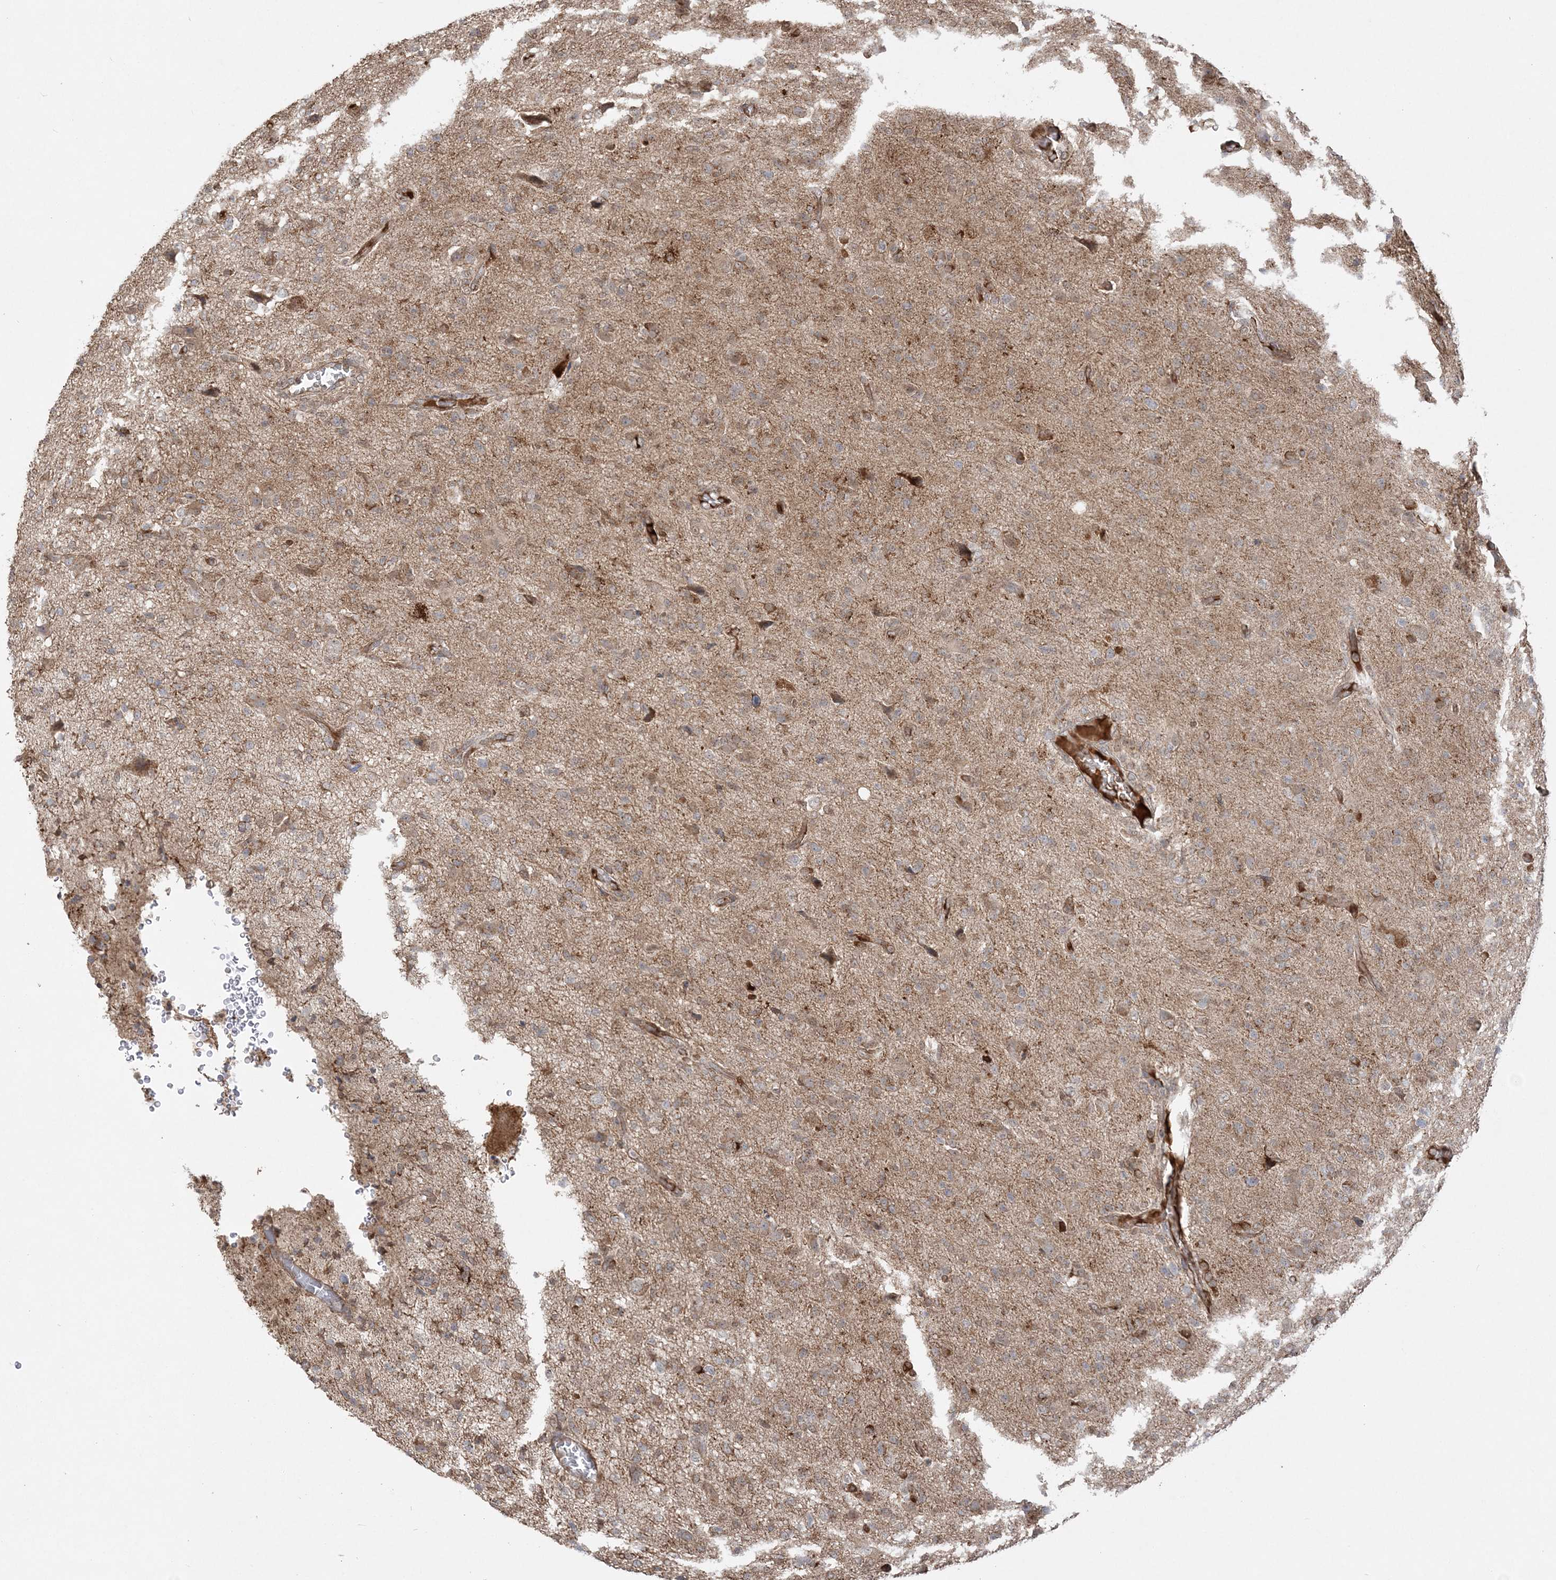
{"staining": {"intensity": "strong", "quantity": "<25%", "location": "cytoplasmic/membranous"}, "tissue": "glioma", "cell_type": "Tumor cells", "image_type": "cancer", "snomed": [{"axis": "morphology", "description": "Glioma, malignant, High grade"}, {"axis": "topography", "description": "Brain"}], "caption": "IHC staining of glioma, which shows medium levels of strong cytoplasmic/membranous staining in approximately <25% of tumor cells indicating strong cytoplasmic/membranous protein positivity. The staining was performed using DAB (3,3'-diaminobenzidine) (brown) for protein detection and nuclei were counterstained in hematoxylin (blue).", "gene": "SCLT1", "patient": {"sex": "female", "age": 57}}